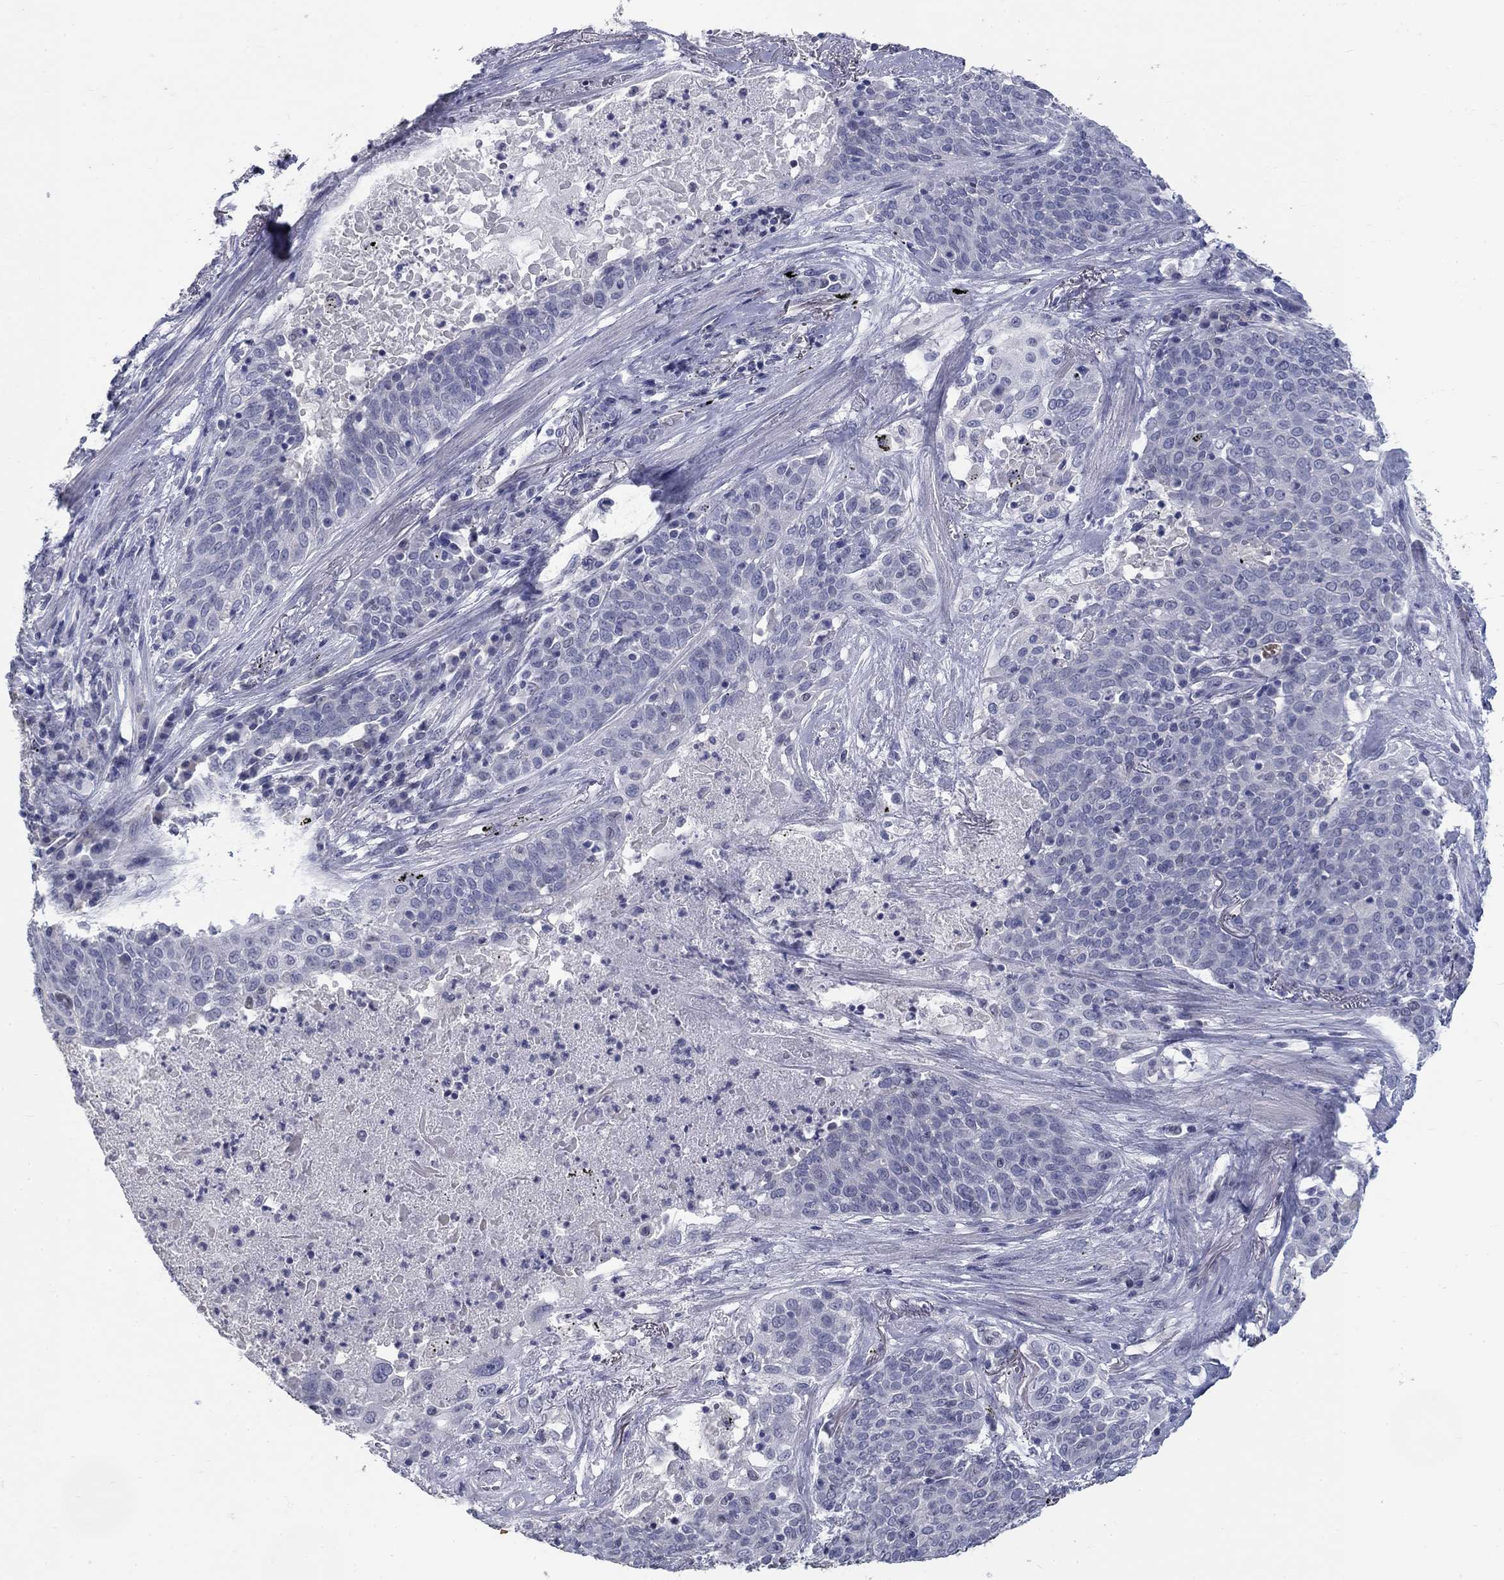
{"staining": {"intensity": "negative", "quantity": "none", "location": "none"}, "tissue": "lung cancer", "cell_type": "Tumor cells", "image_type": "cancer", "snomed": [{"axis": "morphology", "description": "Squamous cell carcinoma, NOS"}, {"axis": "topography", "description": "Lung"}], "caption": "A photomicrograph of lung squamous cell carcinoma stained for a protein displays no brown staining in tumor cells.", "gene": "ELAVL4", "patient": {"sex": "male", "age": 82}}